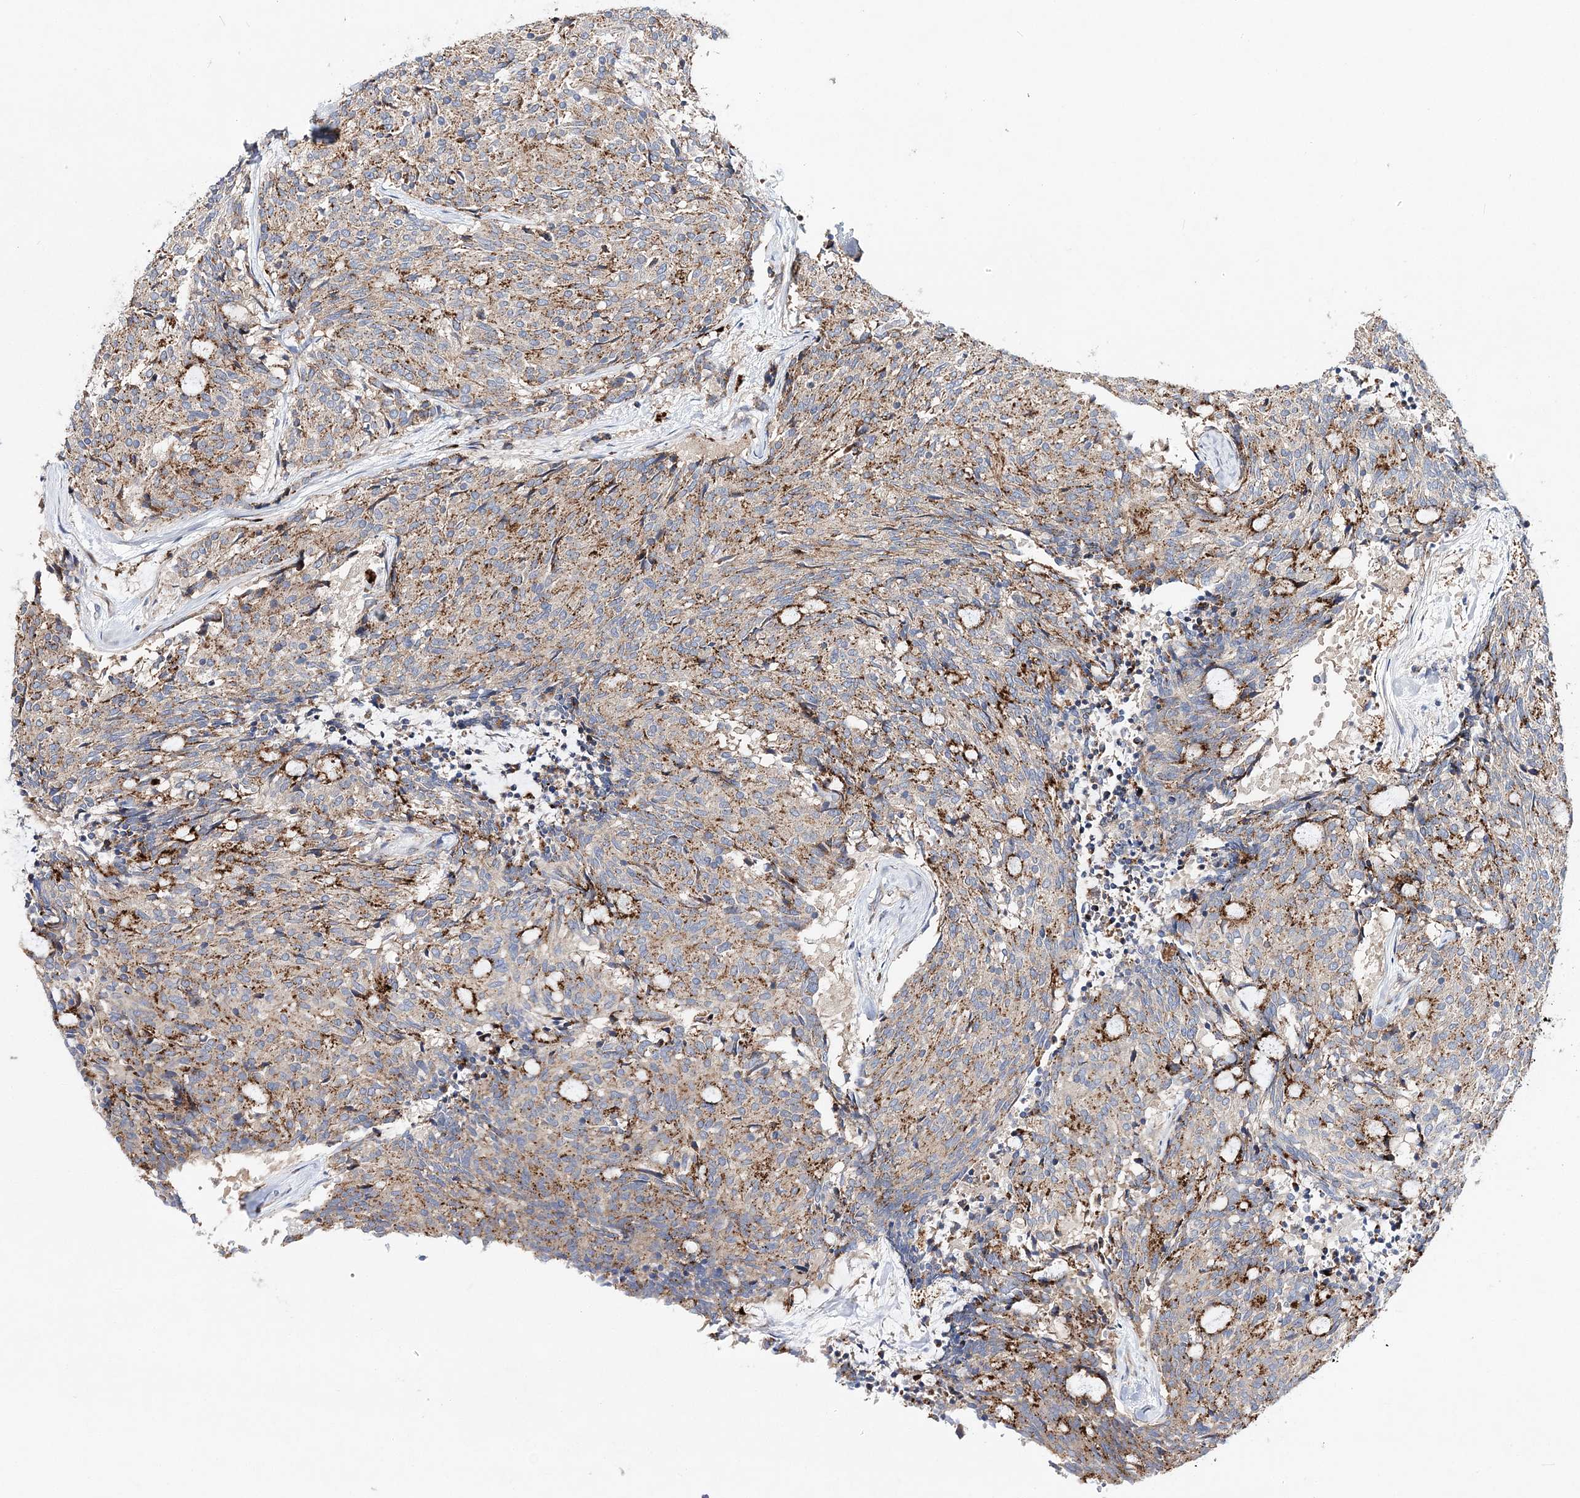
{"staining": {"intensity": "moderate", "quantity": ">75%", "location": "cytoplasmic/membranous"}, "tissue": "carcinoid", "cell_type": "Tumor cells", "image_type": "cancer", "snomed": [{"axis": "morphology", "description": "Carcinoid, malignant, NOS"}, {"axis": "topography", "description": "Pancreas"}], "caption": "Immunohistochemistry image of neoplastic tissue: human carcinoid (malignant) stained using IHC reveals medium levels of moderate protein expression localized specifically in the cytoplasmic/membranous of tumor cells, appearing as a cytoplasmic/membranous brown color.", "gene": "C3orf38", "patient": {"sex": "female", "age": 54}}